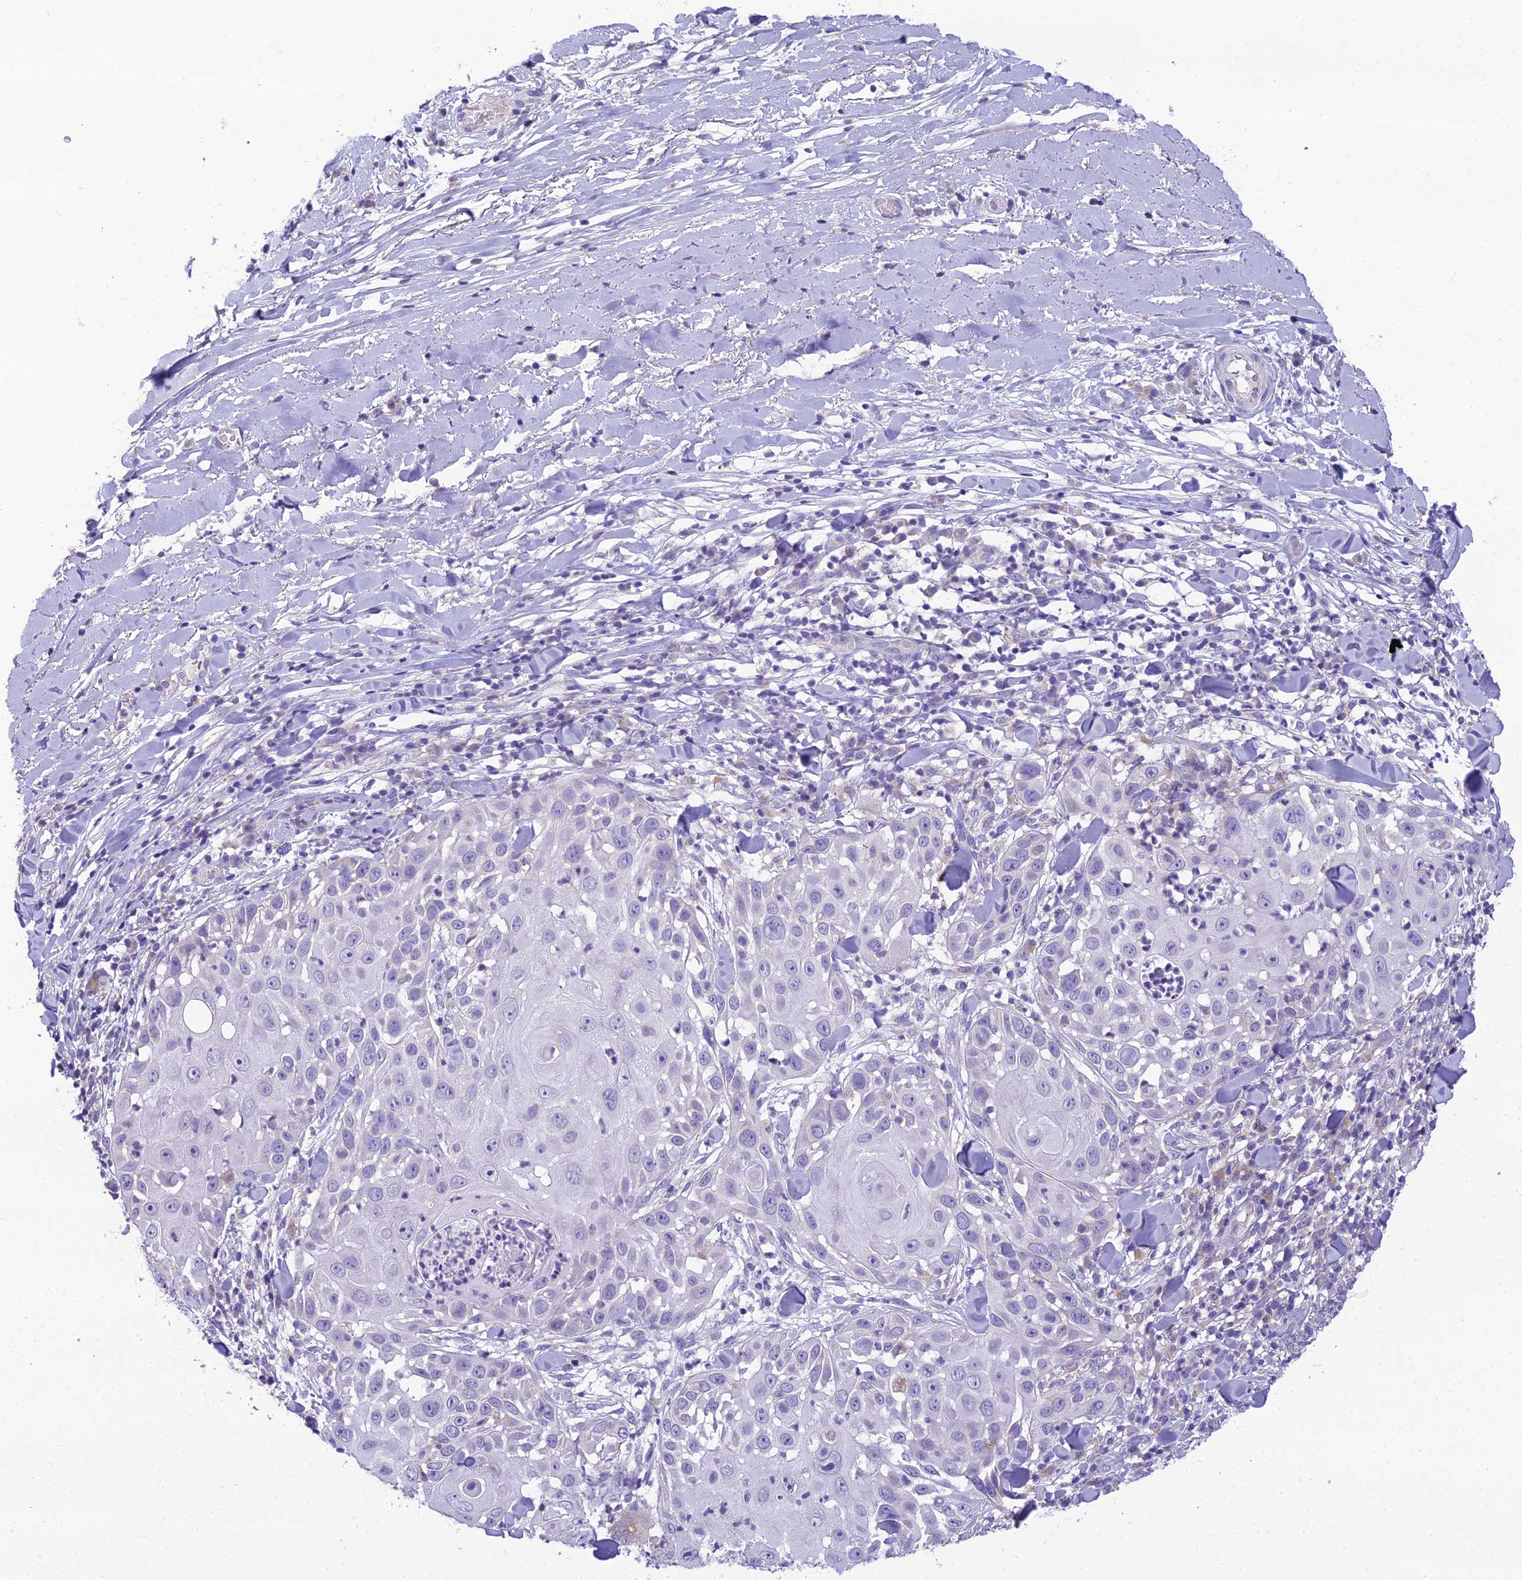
{"staining": {"intensity": "negative", "quantity": "none", "location": "none"}, "tissue": "skin cancer", "cell_type": "Tumor cells", "image_type": "cancer", "snomed": [{"axis": "morphology", "description": "Squamous cell carcinoma, NOS"}, {"axis": "topography", "description": "Skin"}], "caption": "This is an immunohistochemistry (IHC) micrograph of human skin squamous cell carcinoma. There is no expression in tumor cells.", "gene": "MIIP", "patient": {"sex": "female", "age": 44}}